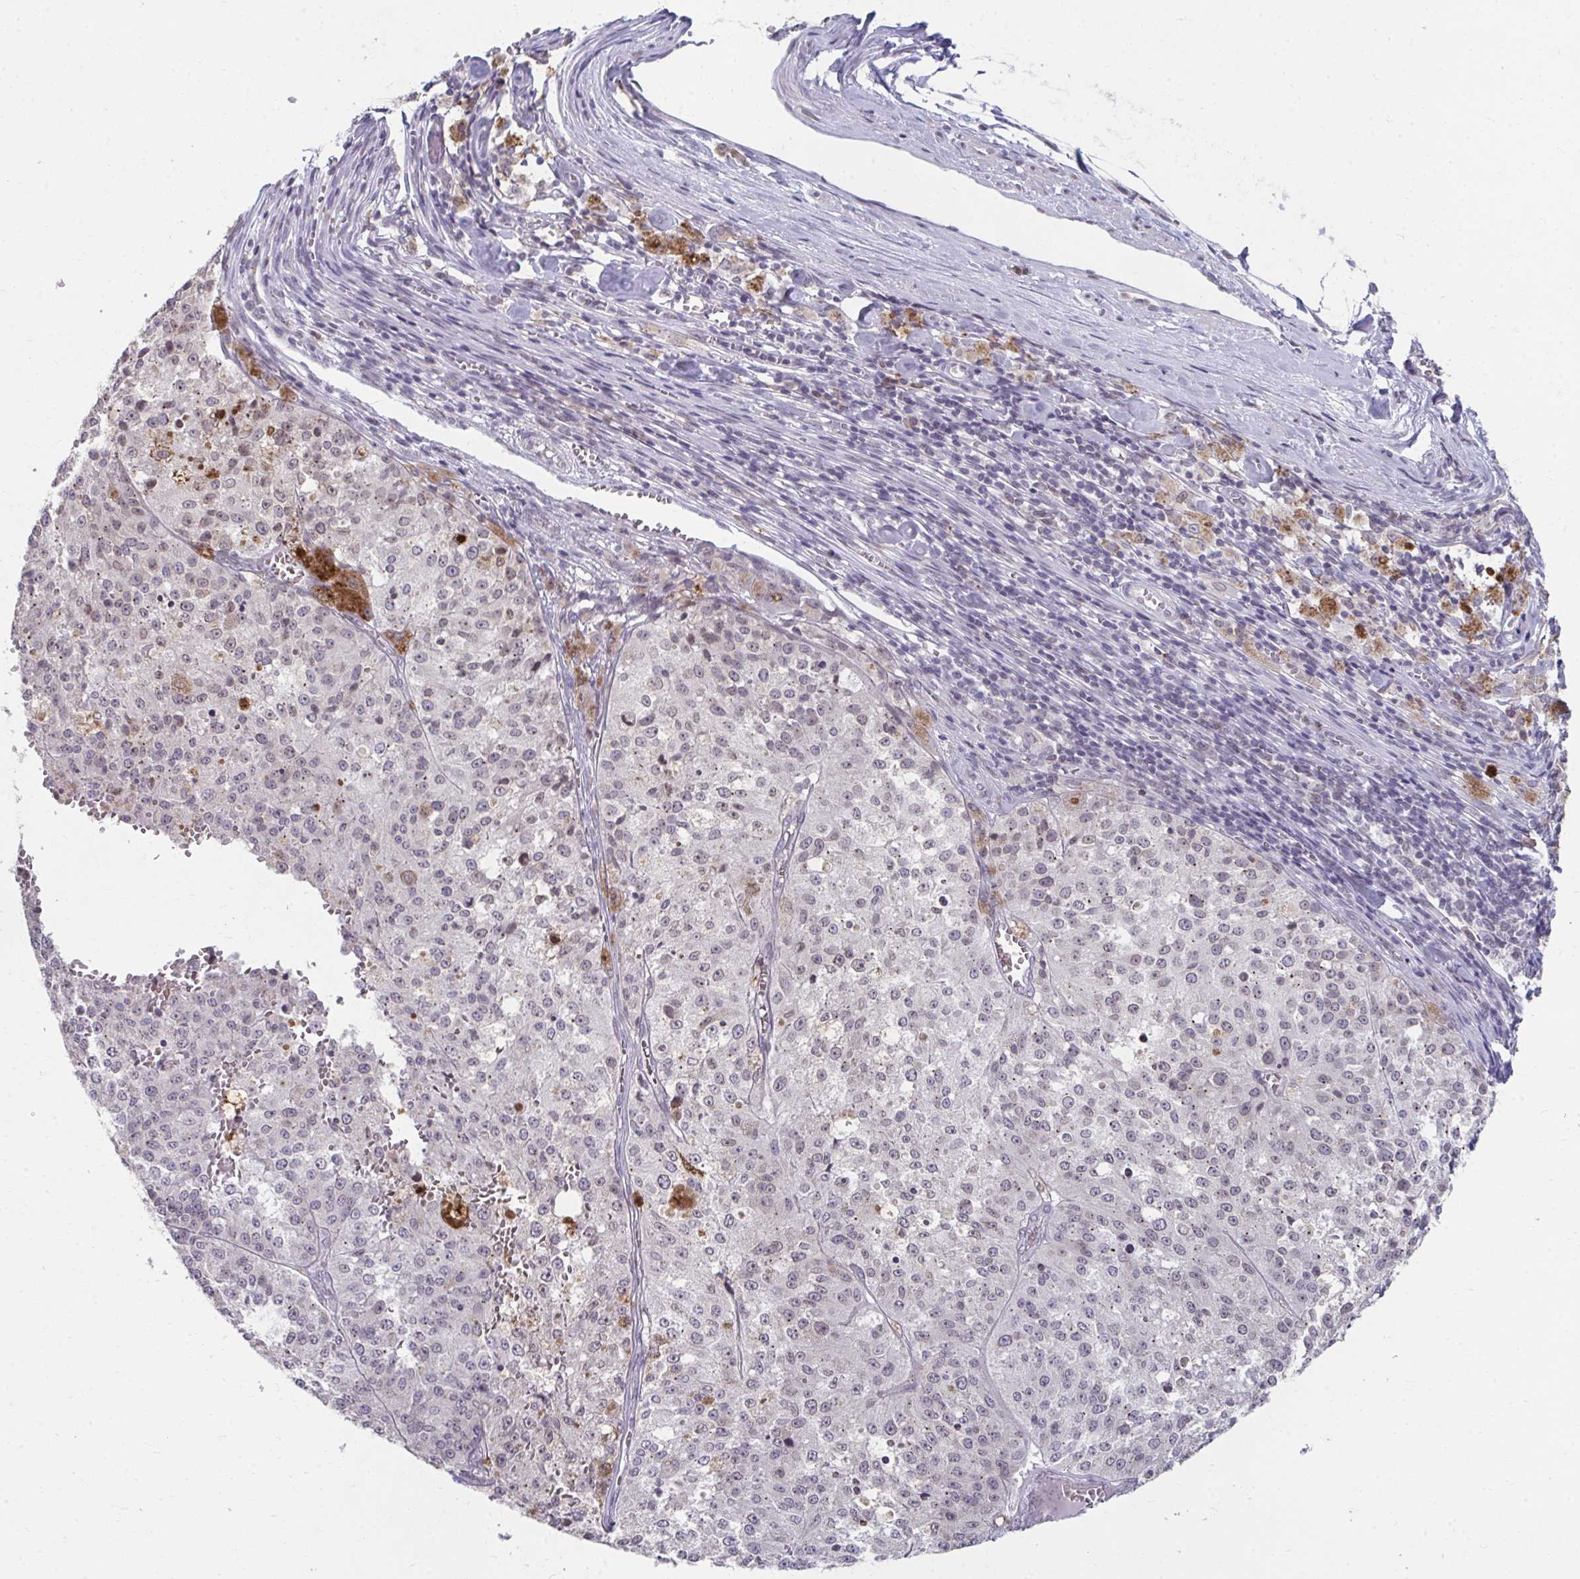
{"staining": {"intensity": "negative", "quantity": "none", "location": "none"}, "tissue": "melanoma", "cell_type": "Tumor cells", "image_type": "cancer", "snomed": [{"axis": "morphology", "description": "Malignant melanoma, Metastatic site"}, {"axis": "topography", "description": "Lymph node"}], "caption": "The IHC photomicrograph has no significant expression in tumor cells of melanoma tissue.", "gene": "NUP133", "patient": {"sex": "female", "age": 64}}